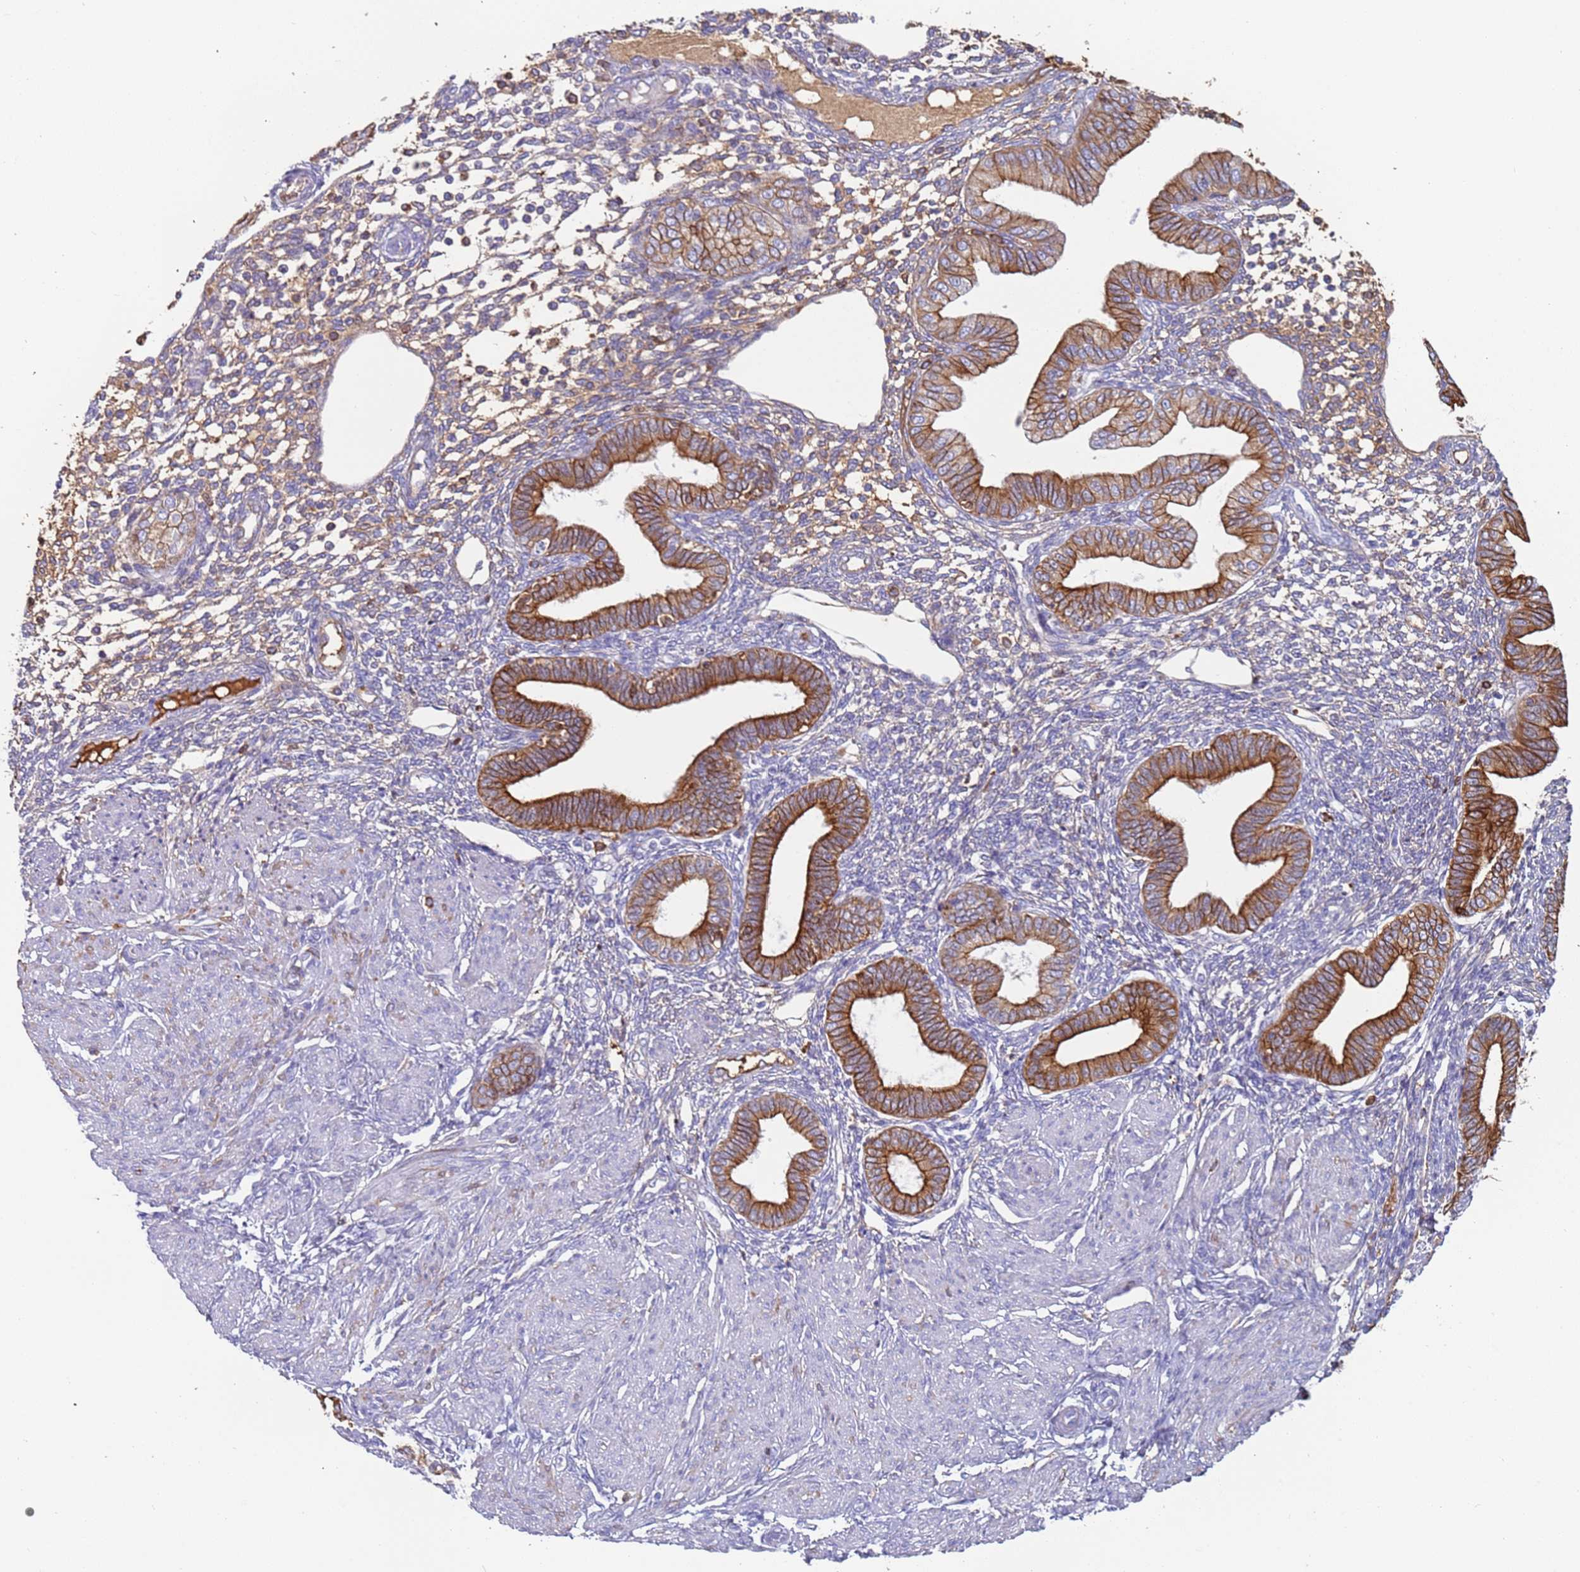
{"staining": {"intensity": "weak", "quantity": "<25%", "location": "cytoplasmic/membranous"}, "tissue": "endometrium", "cell_type": "Cells in endometrial stroma", "image_type": "normal", "snomed": [{"axis": "morphology", "description": "Normal tissue, NOS"}, {"axis": "topography", "description": "Endometrium"}], "caption": "This micrograph is of unremarkable endometrium stained with immunohistochemistry (IHC) to label a protein in brown with the nuclei are counter-stained blue. There is no positivity in cells in endometrial stroma. Brightfield microscopy of immunohistochemistry (IHC) stained with DAB (3,3'-diaminobenzidine) (brown) and hematoxylin (blue), captured at high magnification.", "gene": "CYSLTR2", "patient": {"sex": "female", "age": 53}}